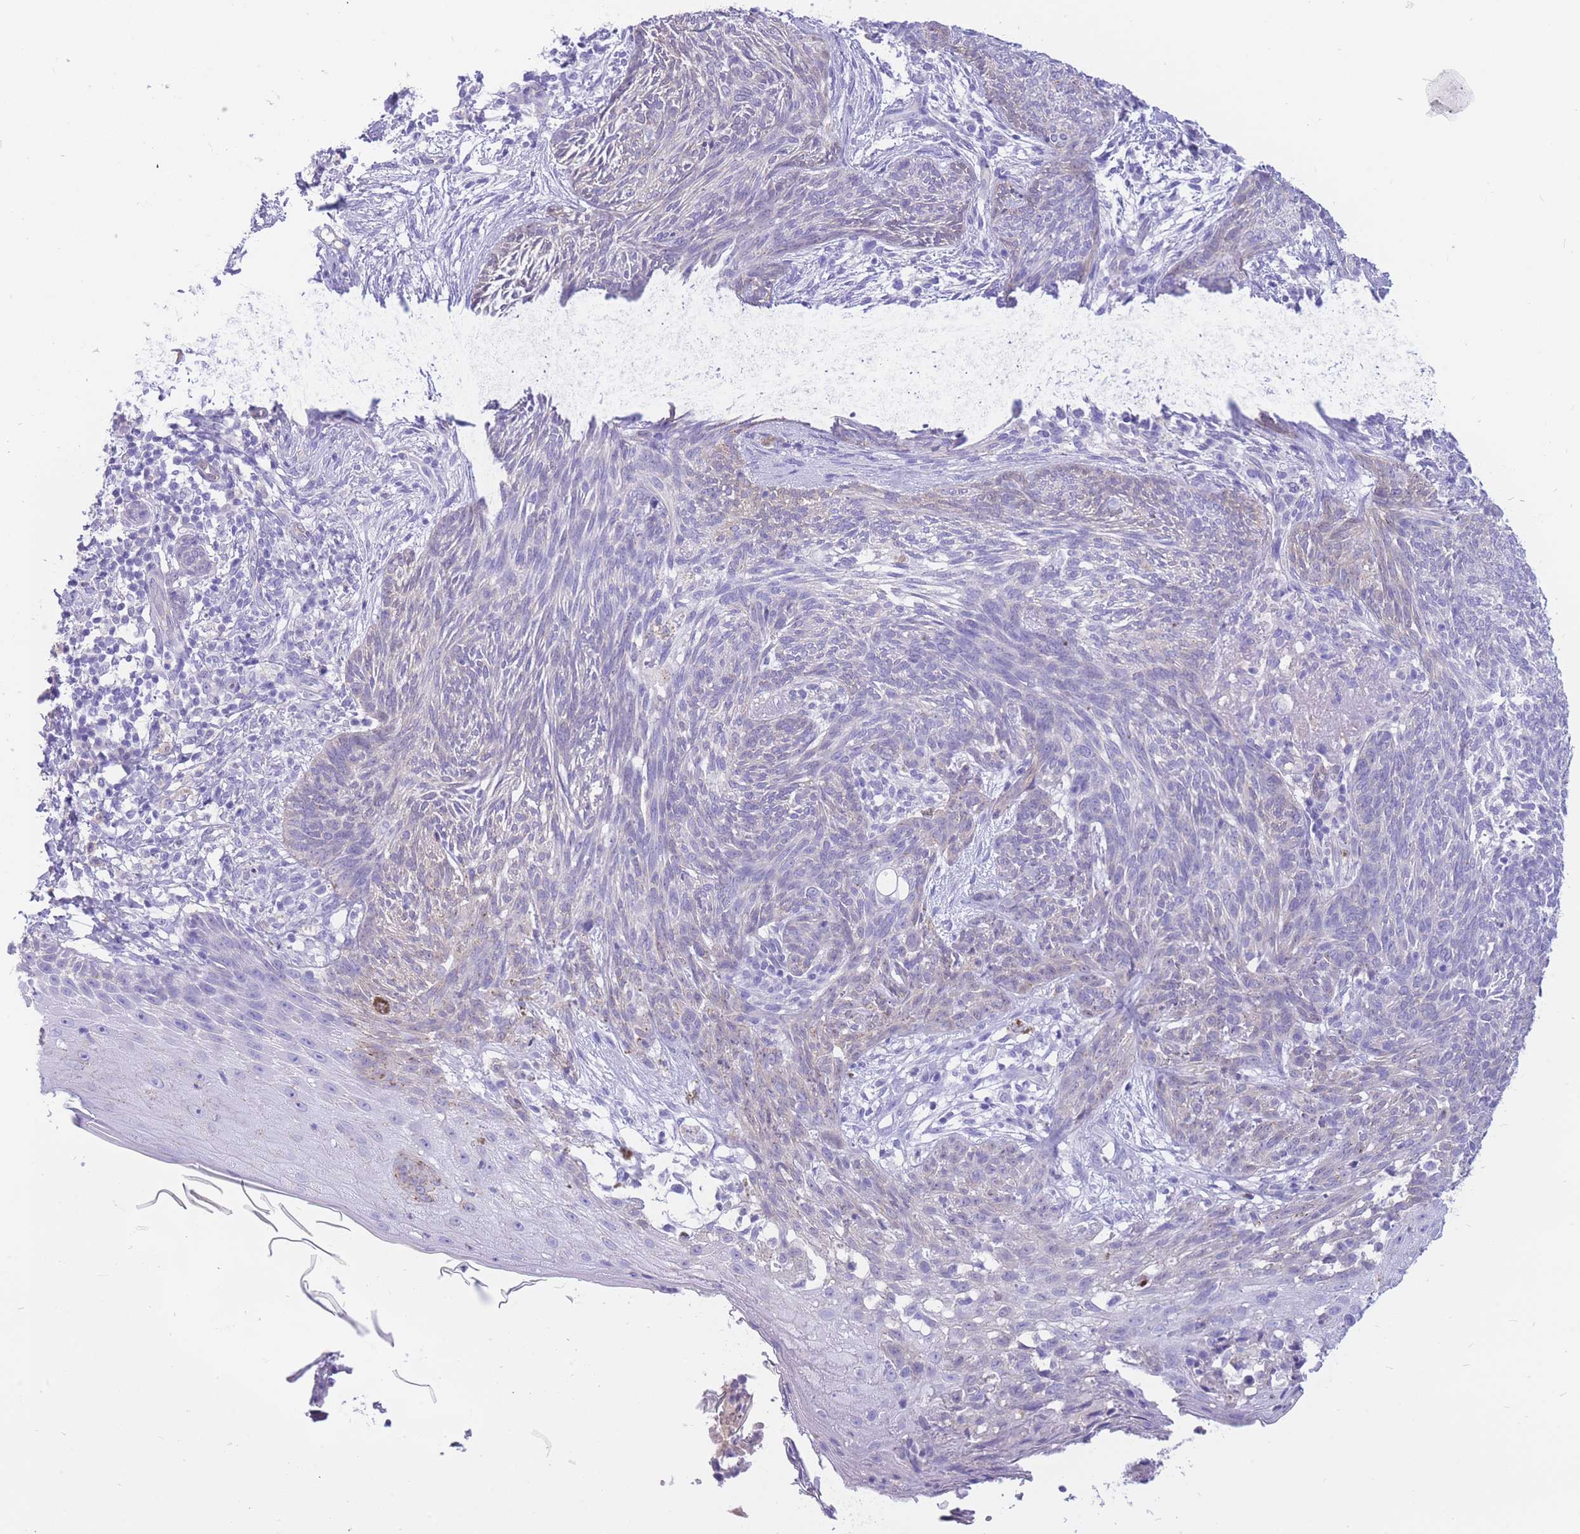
{"staining": {"intensity": "negative", "quantity": "none", "location": "none"}, "tissue": "skin cancer", "cell_type": "Tumor cells", "image_type": "cancer", "snomed": [{"axis": "morphology", "description": "Basal cell carcinoma"}, {"axis": "topography", "description": "Skin"}], "caption": "A photomicrograph of skin basal cell carcinoma stained for a protein shows no brown staining in tumor cells.", "gene": "SULT1A1", "patient": {"sex": "male", "age": 73}}